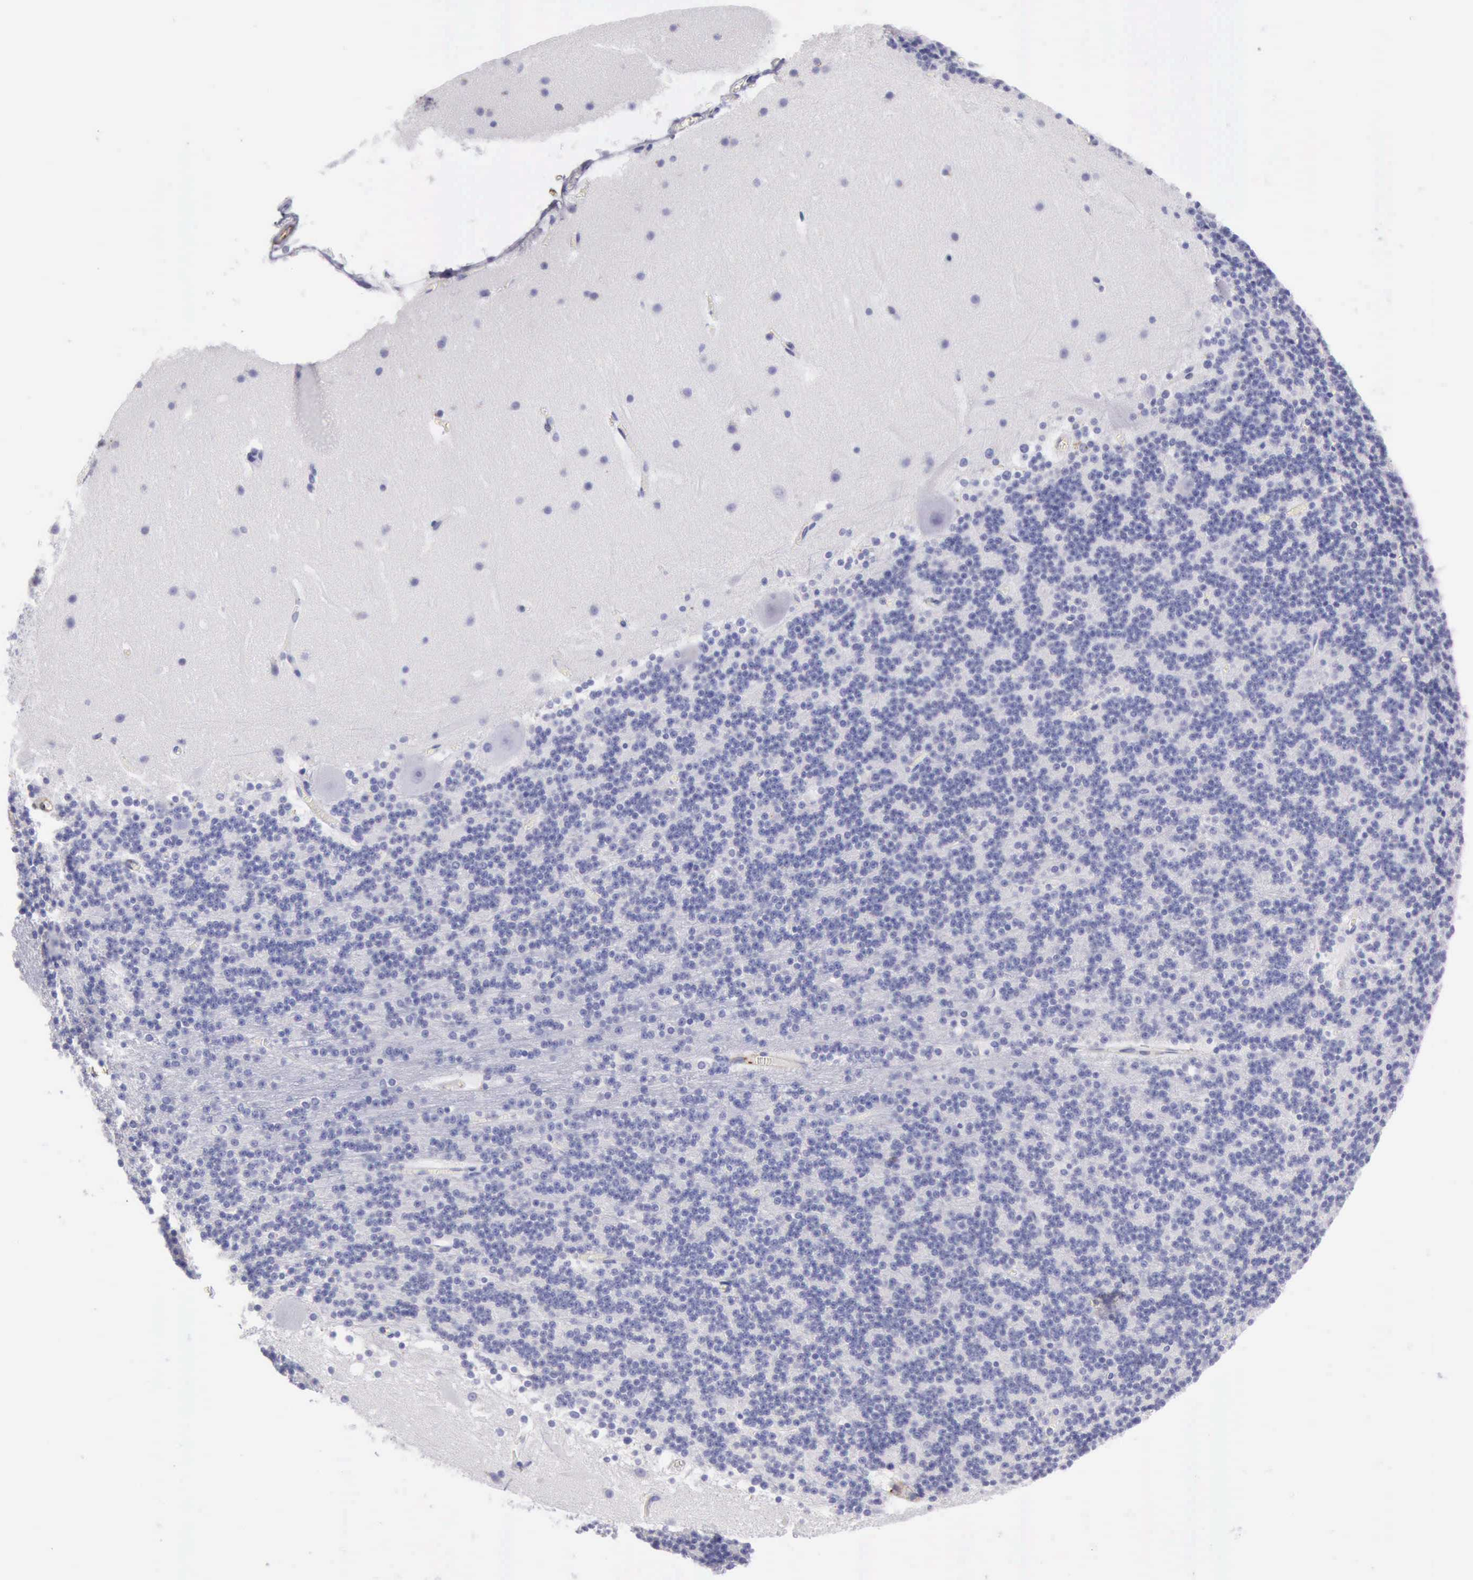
{"staining": {"intensity": "negative", "quantity": "none", "location": "none"}, "tissue": "cerebellum", "cell_type": "Cells in granular layer", "image_type": "normal", "snomed": [{"axis": "morphology", "description": "Normal tissue, NOS"}, {"axis": "topography", "description": "Cerebellum"}], "caption": "This is an immunohistochemistry histopathology image of normal human cerebellum. There is no positivity in cells in granular layer.", "gene": "AOC3", "patient": {"sex": "male", "age": 45}}